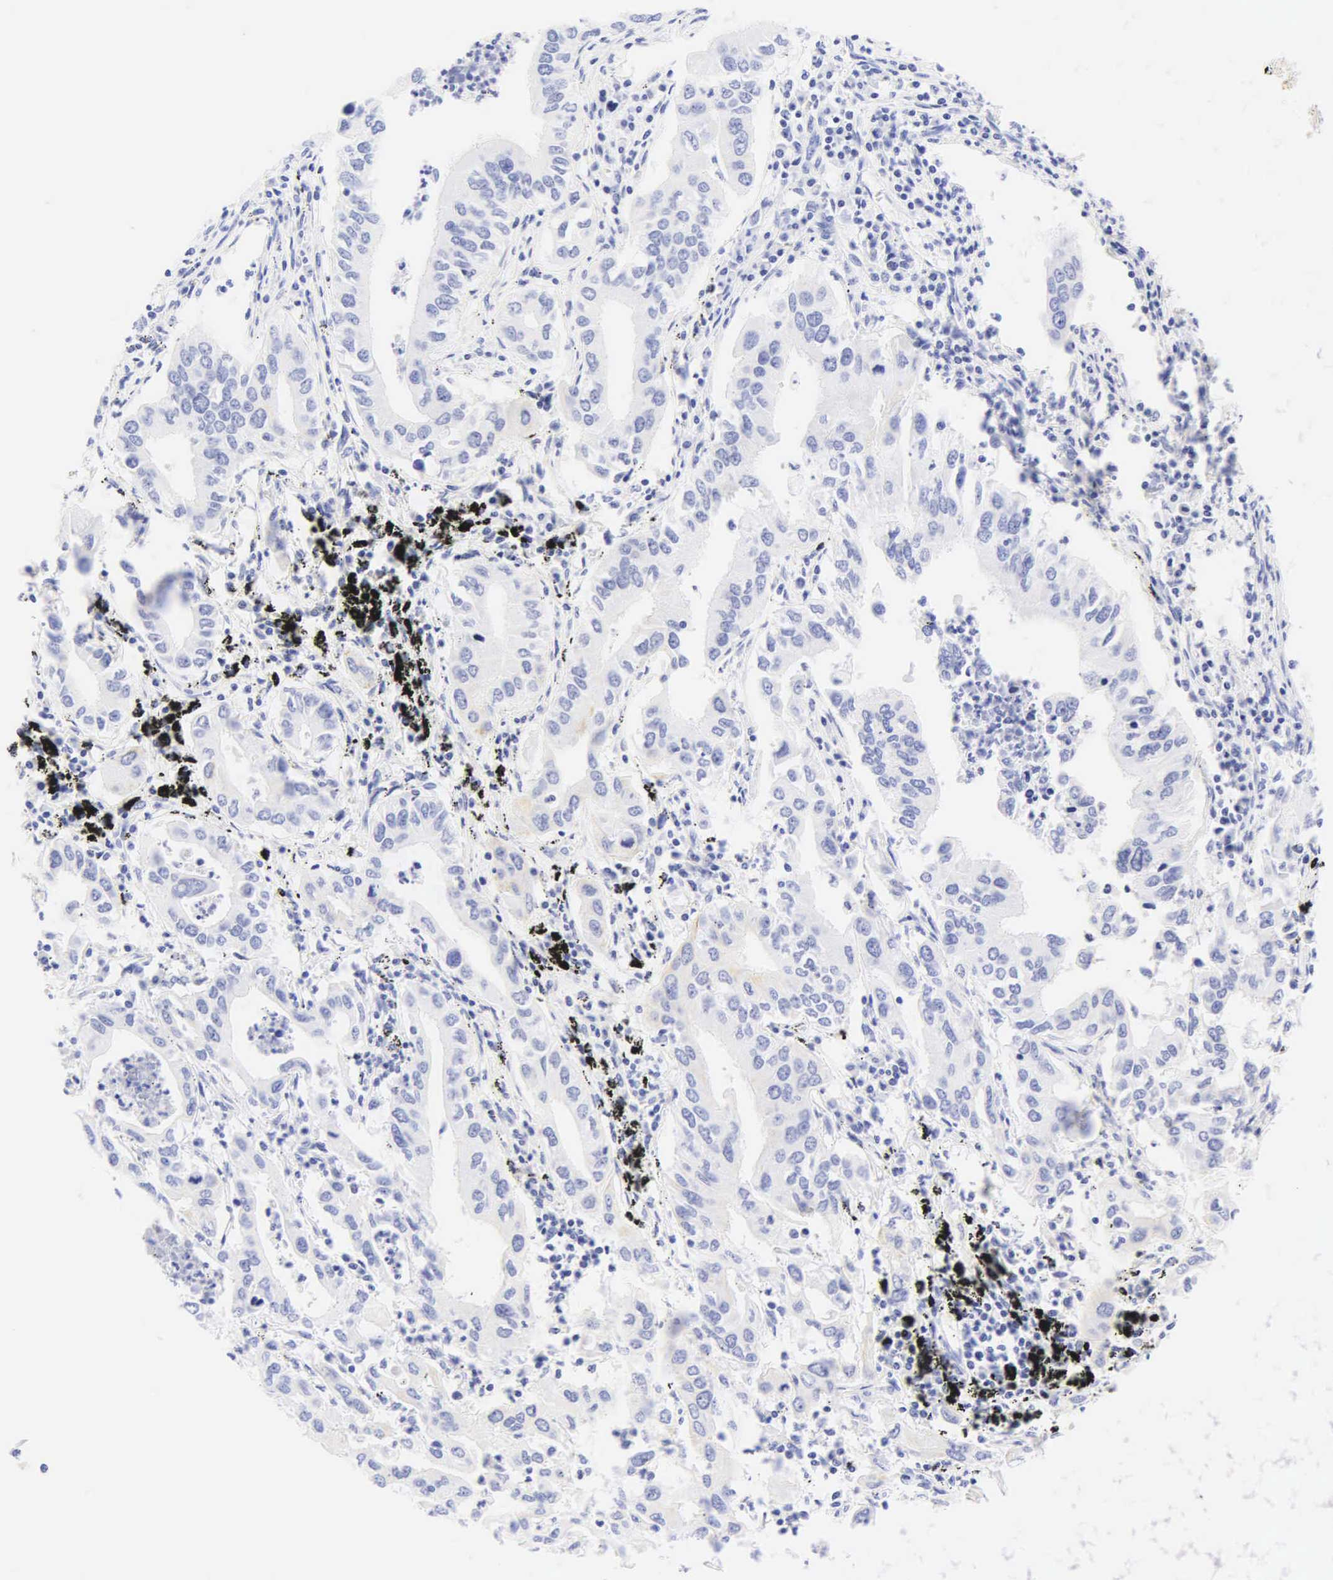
{"staining": {"intensity": "negative", "quantity": "none", "location": "none"}, "tissue": "lung cancer", "cell_type": "Tumor cells", "image_type": "cancer", "snomed": [{"axis": "morphology", "description": "Adenocarcinoma, NOS"}, {"axis": "topography", "description": "Lung"}], "caption": "Human lung cancer stained for a protein using IHC reveals no staining in tumor cells.", "gene": "KRT20", "patient": {"sex": "male", "age": 48}}